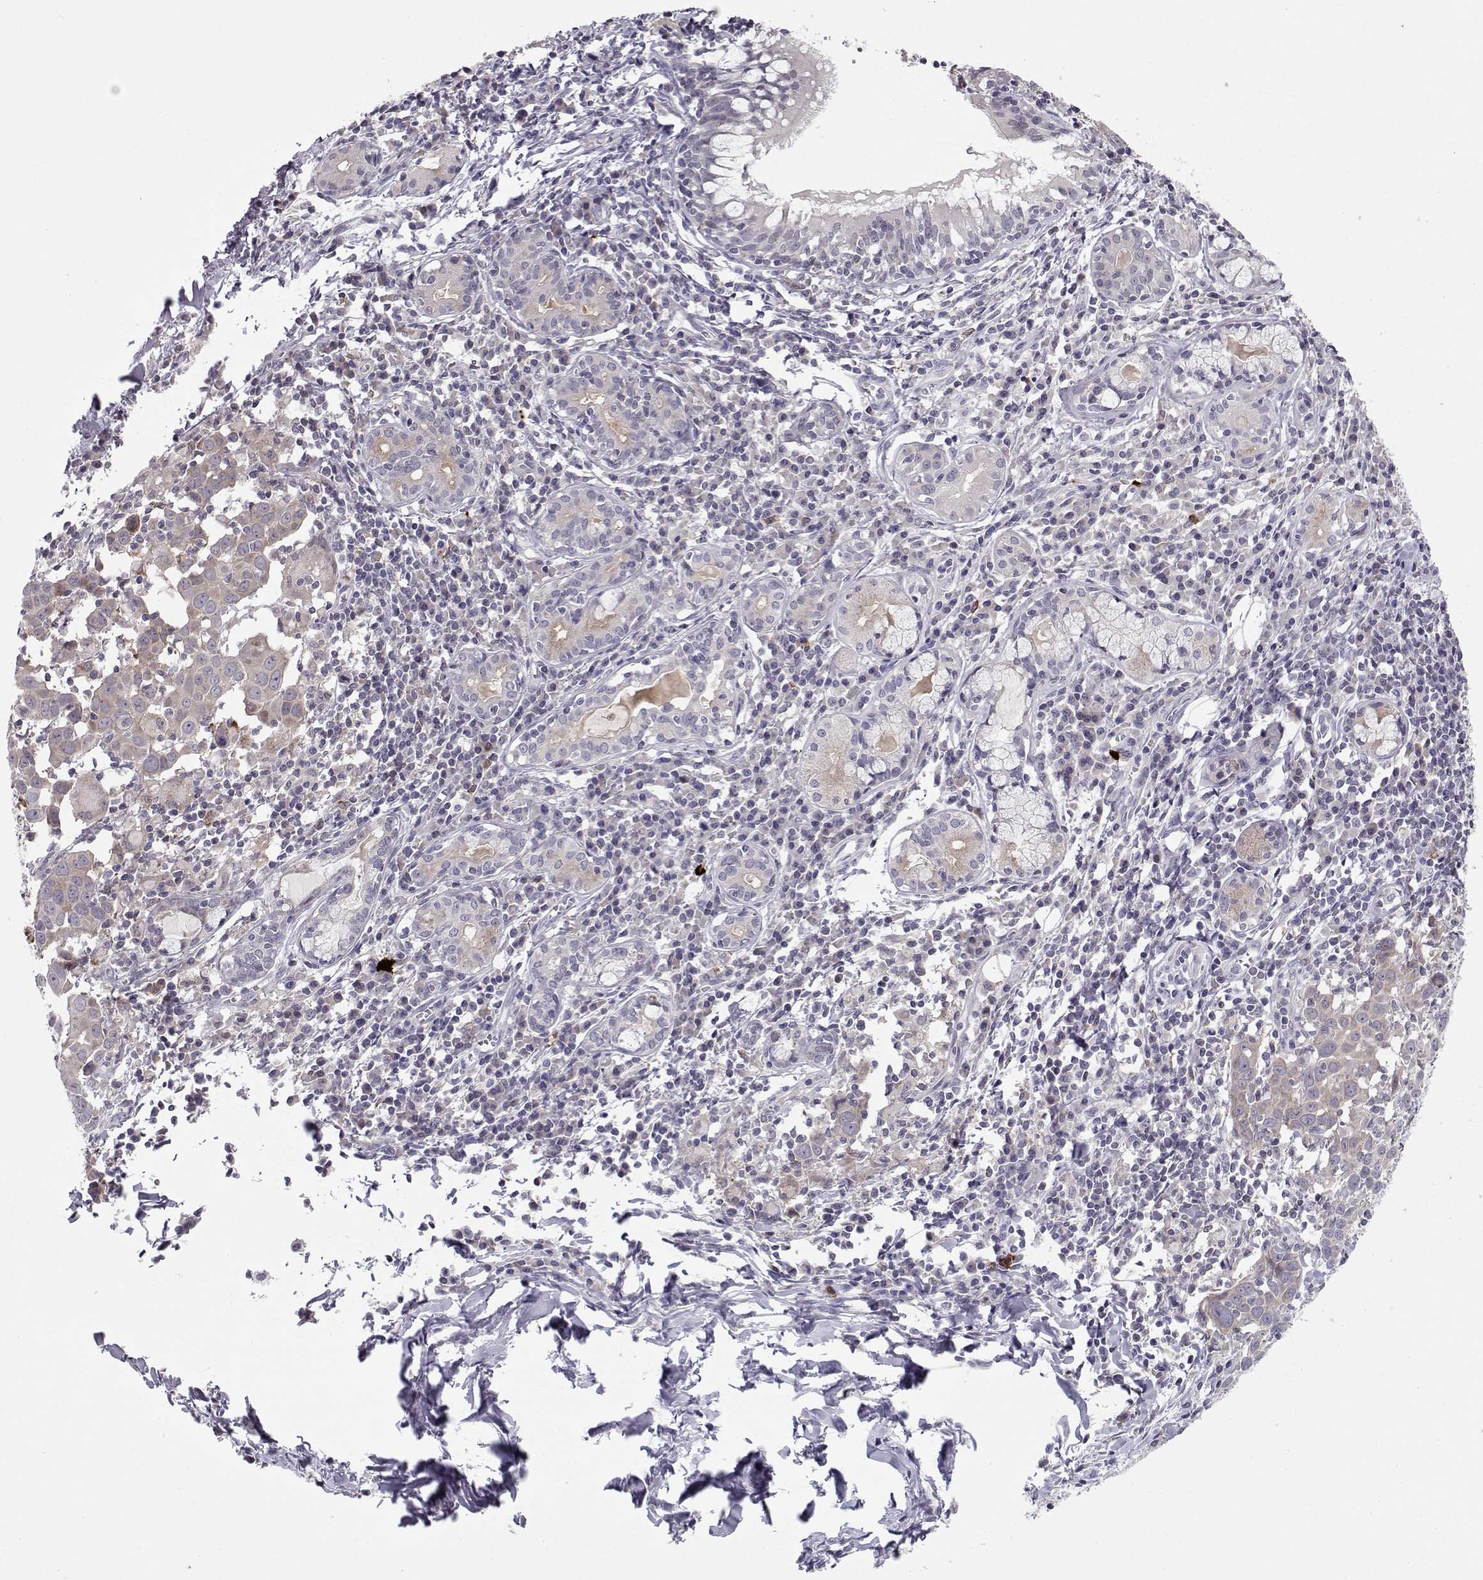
{"staining": {"intensity": "weak", "quantity": ">75%", "location": "cytoplasmic/membranous"}, "tissue": "lung cancer", "cell_type": "Tumor cells", "image_type": "cancer", "snomed": [{"axis": "morphology", "description": "Squamous cell carcinoma, NOS"}, {"axis": "topography", "description": "Lung"}], "caption": "IHC photomicrograph of neoplastic tissue: lung cancer (squamous cell carcinoma) stained using immunohistochemistry (IHC) exhibits low levels of weak protein expression localized specifically in the cytoplasmic/membranous of tumor cells, appearing as a cytoplasmic/membranous brown color.", "gene": "NPVF", "patient": {"sex": "male", "age": 57}}